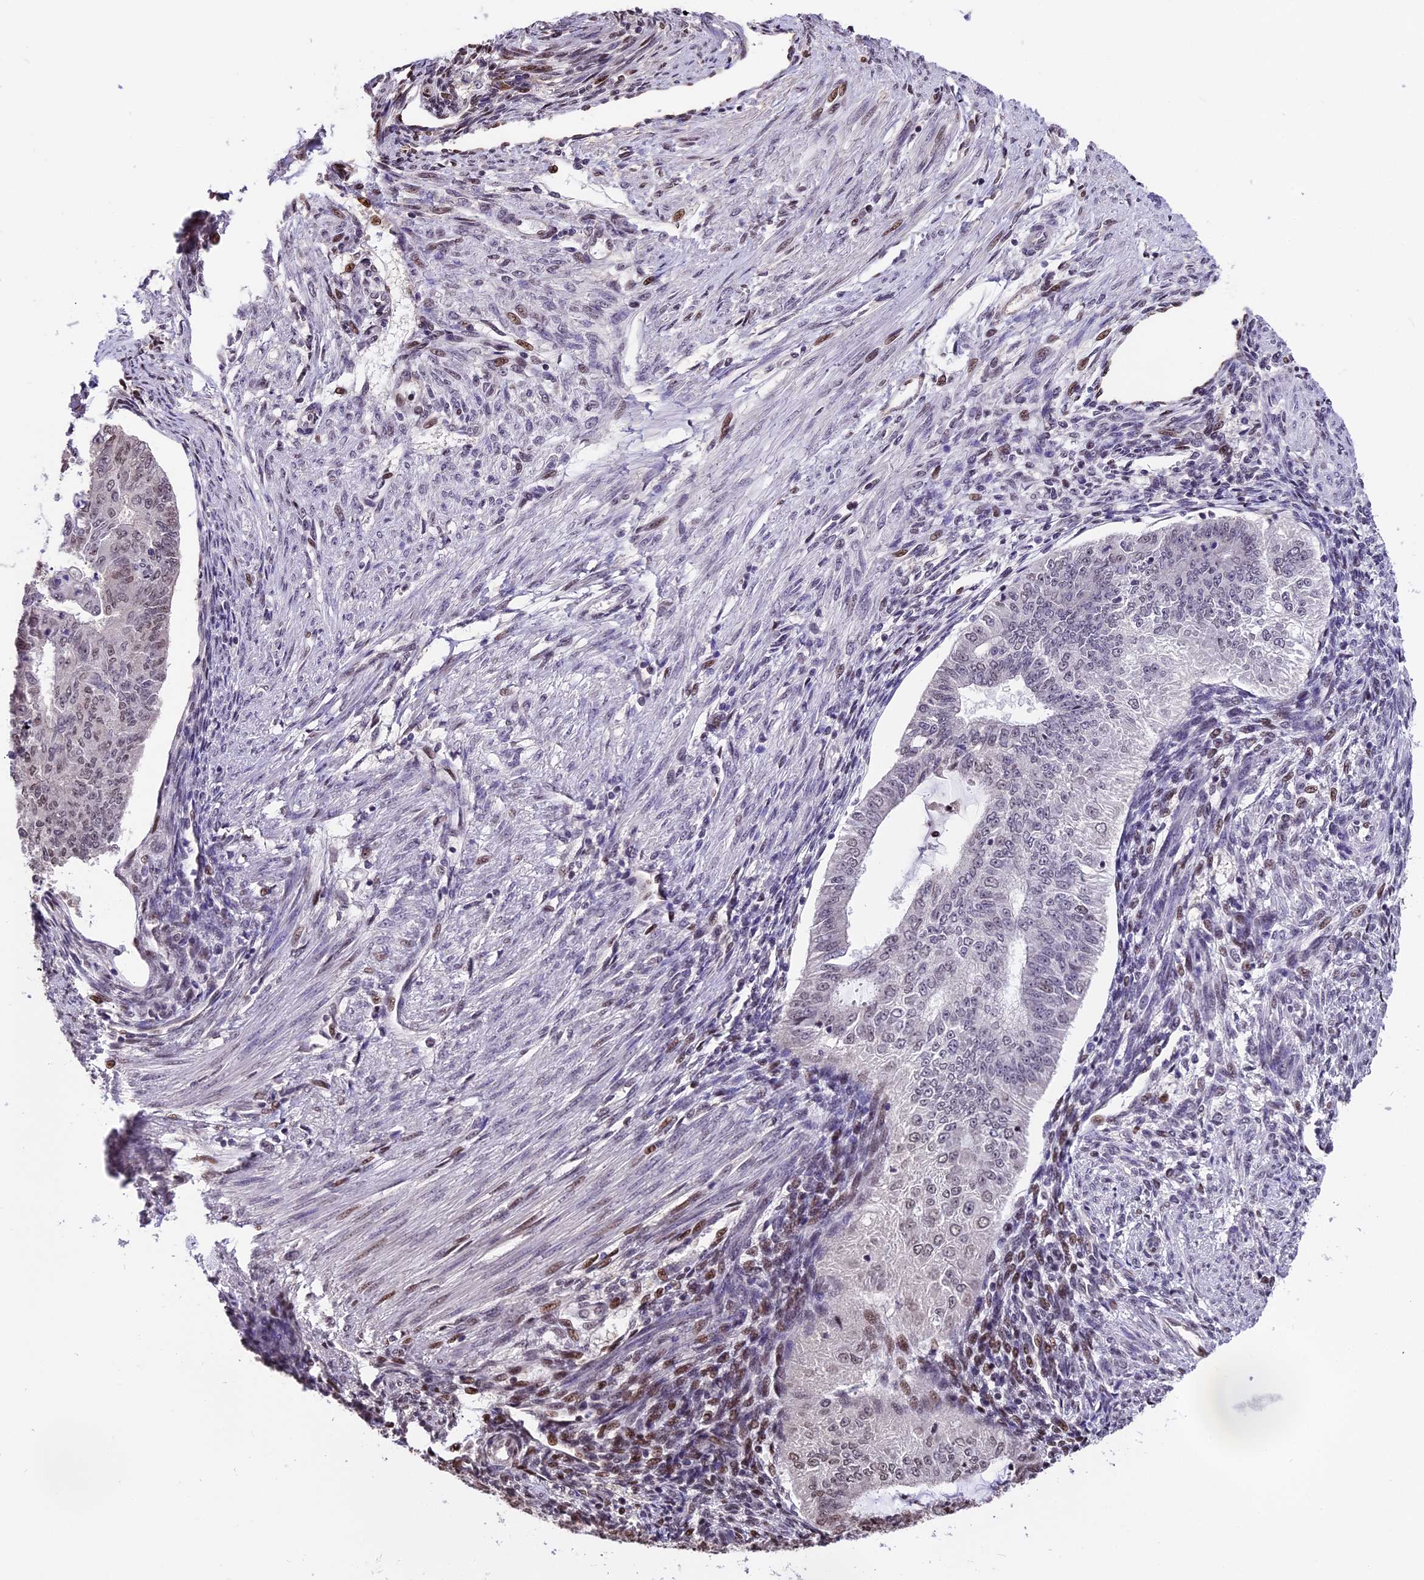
{"staining": {"intensity": "weak", "quantity": "<25%", "location": "nuclear"}, "tissue": "endometrial cancer", "cell_type": "Tumor cells", "image_type": "cancer", "snomed": [{"axis": "morphology", "description": "Adenocarcinoma, NOS"}, {"axis": "topography", "description": "Endometrium"}], "caption": "There is no significant expression in tumor cells of adenocarcinoma (endometrial).", "gene": "POLR3E", "patient": {"sex": "female", "age": 32}}